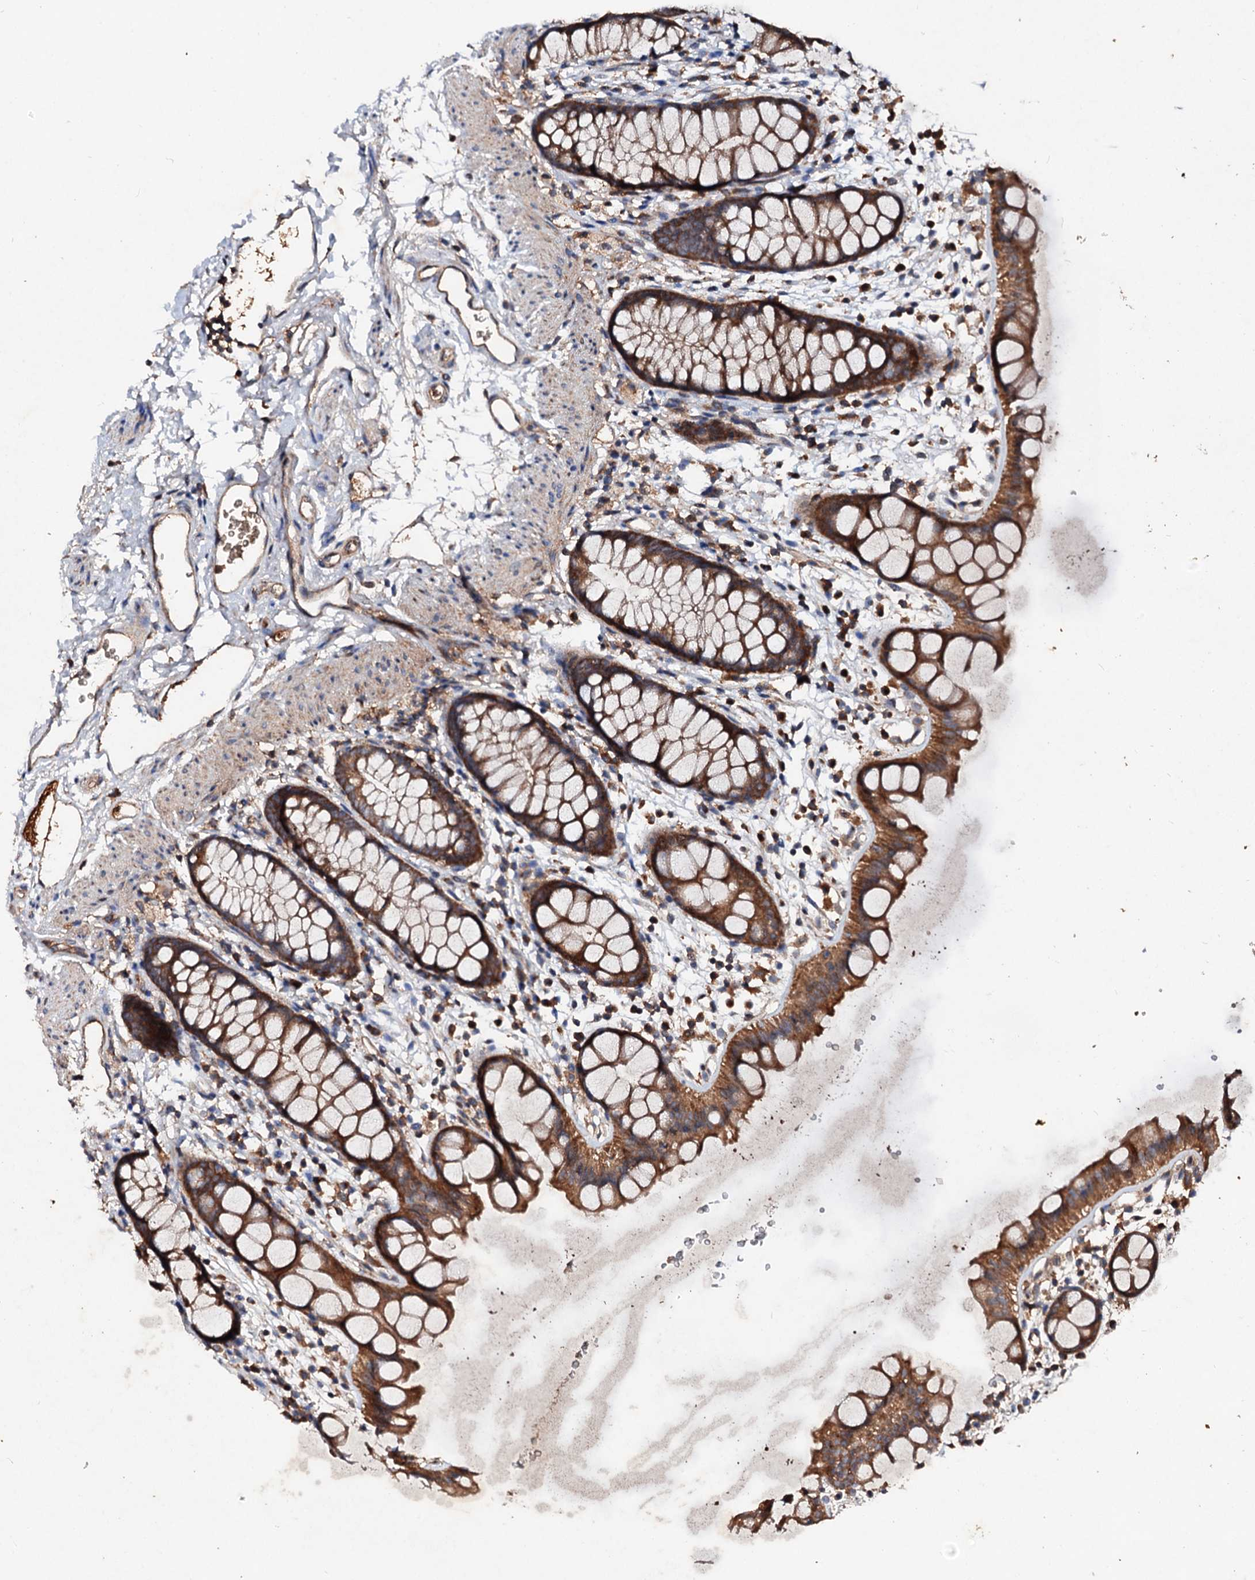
{"staining": {"intensity": "moderate", "quantity": ">75%", "location": "cytoplasmic/membranous"}, "tissue": "rectum", "cell_type": "Glandular cells", "image_type": "normal", "snomed": [{"axis": "morphology", "description": "Normal tissue, NOS"}, {"axis": "topography", "description": "Rectum"}], "caption": "Protein expression analysis of normal rectum shows moderate cytoplasmic/membranous expression in approximately >75% of glandular cells.", "gene": "EXTL1", "patient": {"sex": "female", "age": 65}}